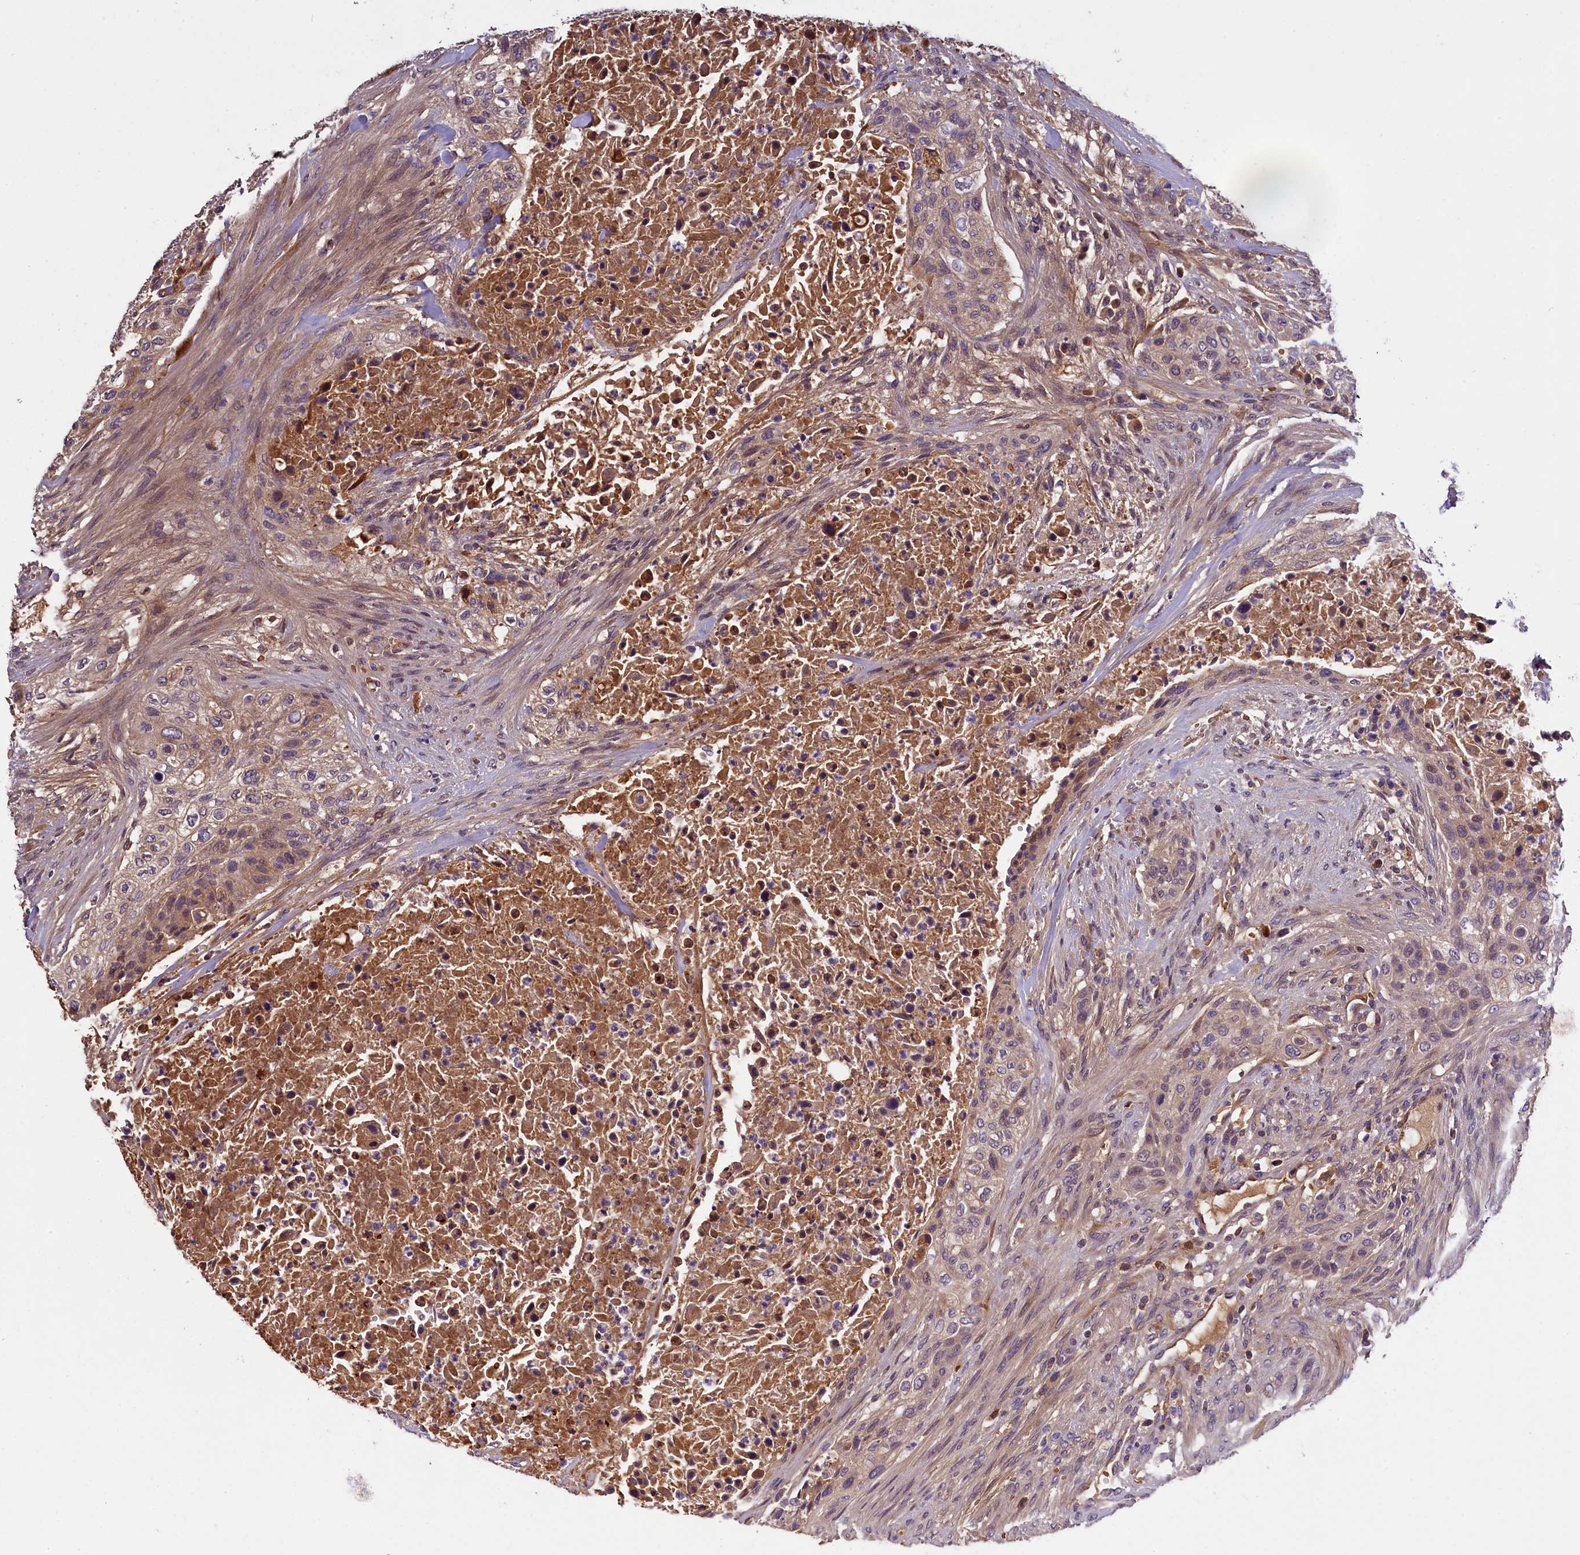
{"staining": {"intensity": "weak", "quantity": "<25%", "location": "cytoplasmic/membranous"}, "tissue": "urothelial cancer", "cell_type": "Tumor cells", "image_type": "cancer", "snomed": [{"axis": "morphology", "description": "Urothelial carcinoma, High grade"}, {"axis": "topography", "description": "Urinary bladder"}], "caption": "Urothelial carcinoma (high-grade) was stained to show a protein in brown. There is no significant positivity in tumor cells.", "gene": "PHAF1", "patient": {"sex": "male", "age": 35}}